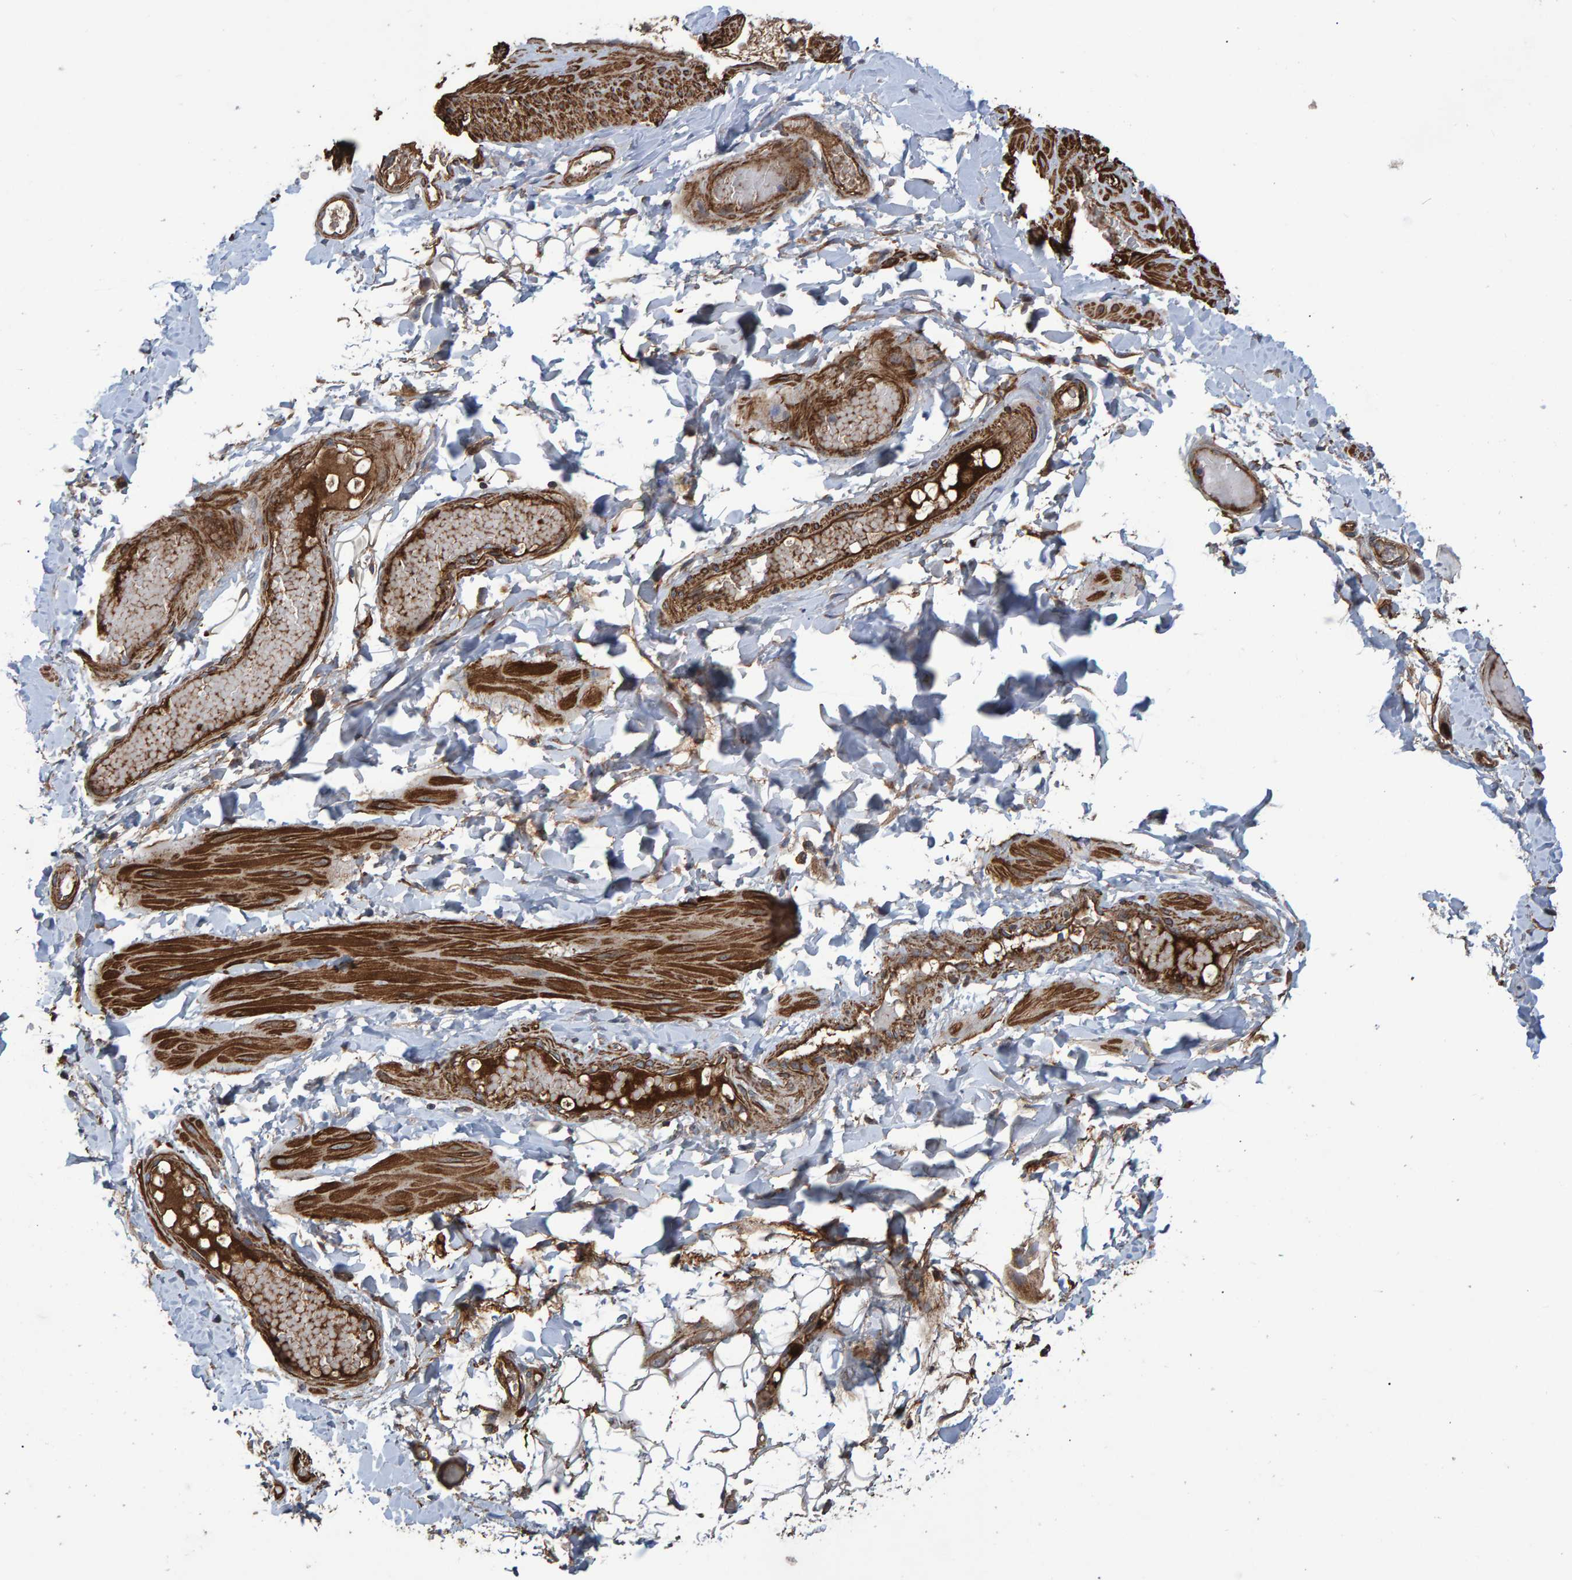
{"staining": {"intensity": "moderate", "quantity": "25%-75%", "location": "cytoplasmic/membranous"}, "tissue": "adipose tissue", "cell_type": "Adipocytes", "image_type": "normal", "snomed": [{"axis": "morphology", "description": "Normal tissue, NOS"}, {"axis": "topography", "description": "Adipose tissue"}, {"axis": "topography", "description": "Vascular tissue"}, {"axis": "topography", "description": "Peripheral nerve tissue"}], "caption": "Benign adipose tissue exhibits moderate cytoplasmic/membranous positivity in about 25%-75% of adipocytes.", "gene": "SLIT2", "patient": {"sex": "male", "age": 25}}